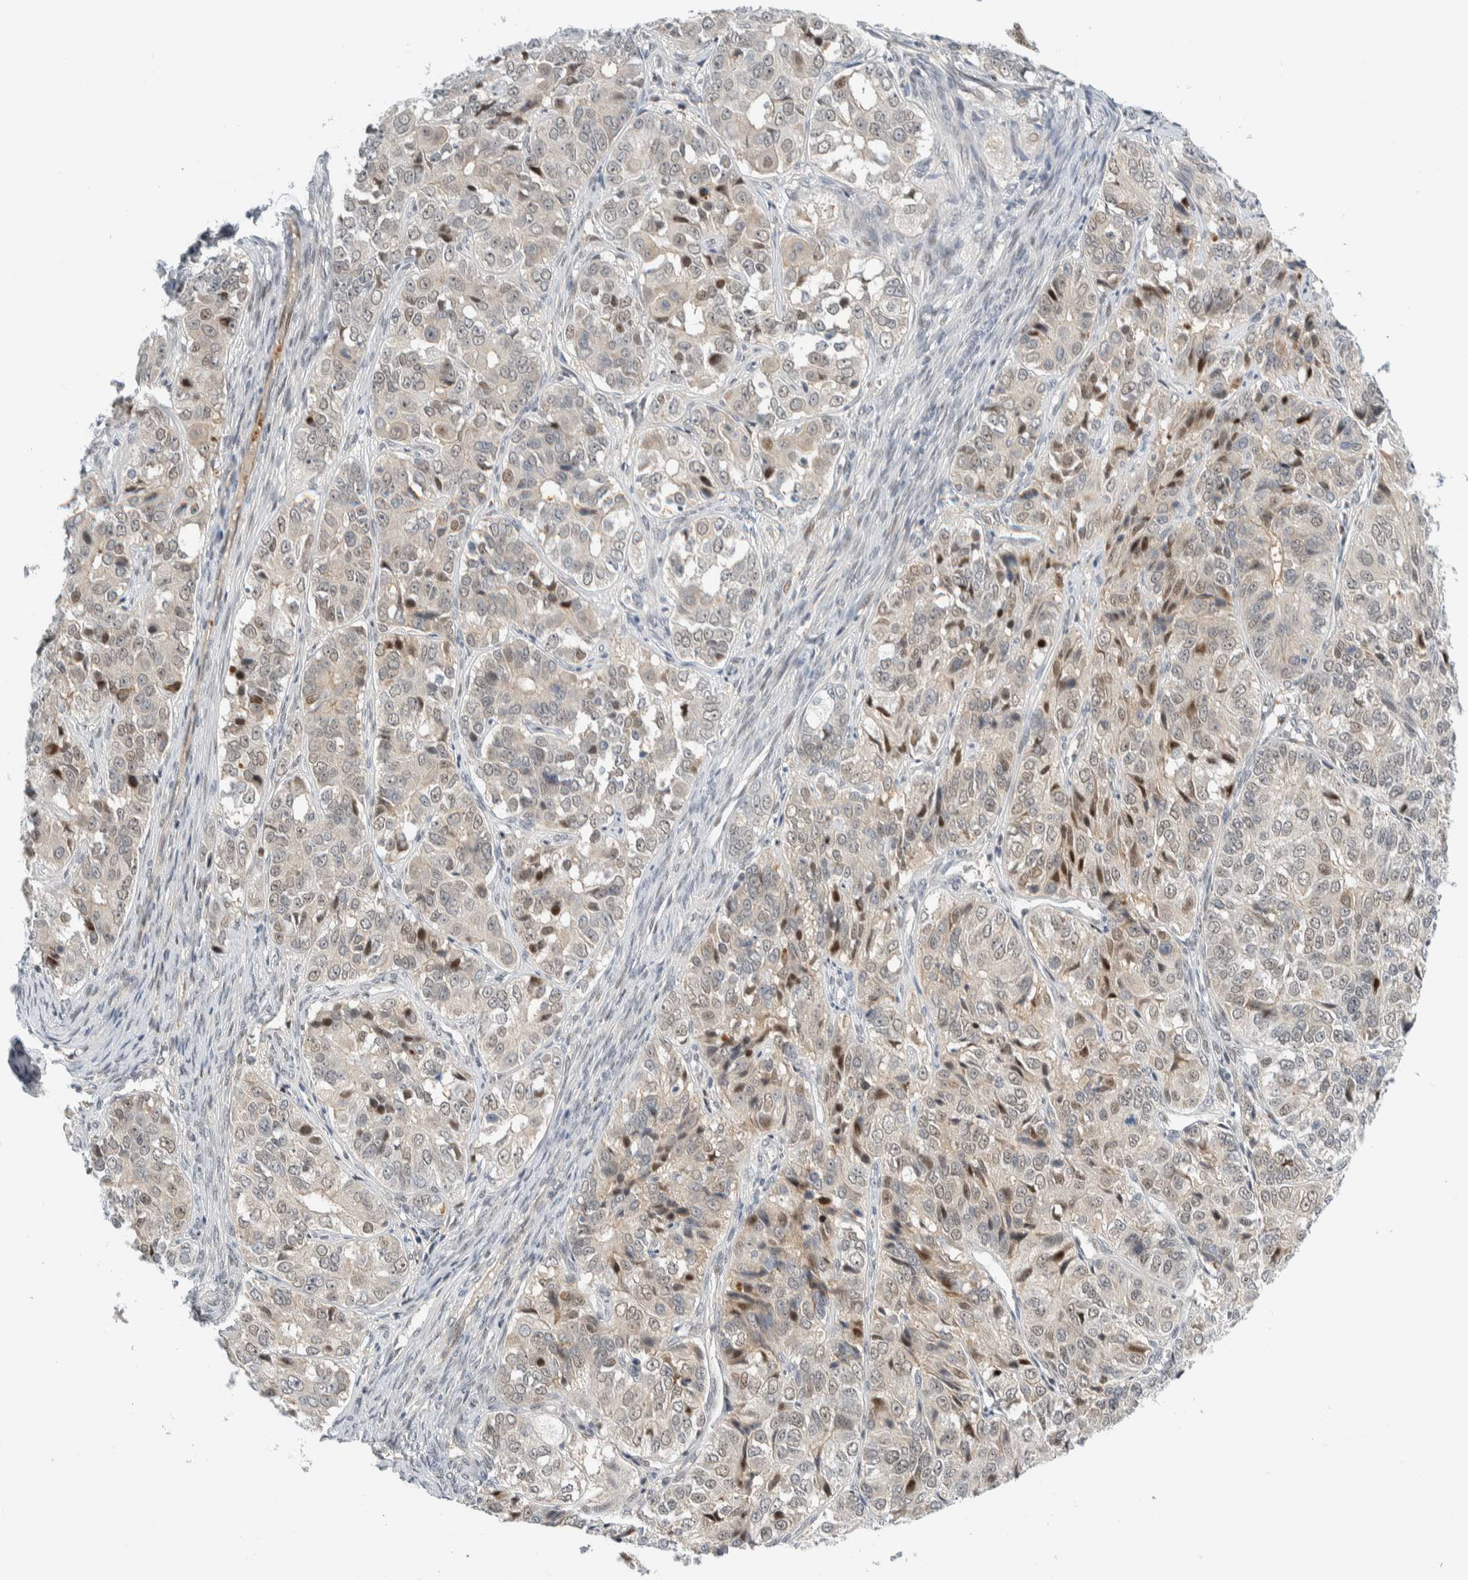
{"staining": {"intensity": "negative", "quantity": "none", "location": "none"}, "tissue": "ovarian cancer", "cell_type": "Tumor cells", "image_type": "cancer", "snomed": [{"axis": "morphology", "description": "Carcinoma, endometroid"}, {"axis": "topography", "description": "Ovary"}], "caption": "DAB immunohistochemical staining of ovarian cancer (endometroid carcinoma) shows no significant expression in tumor cells.", "gene": "NCR3LG1", "patient": {"sex": "female", "age": 51}}